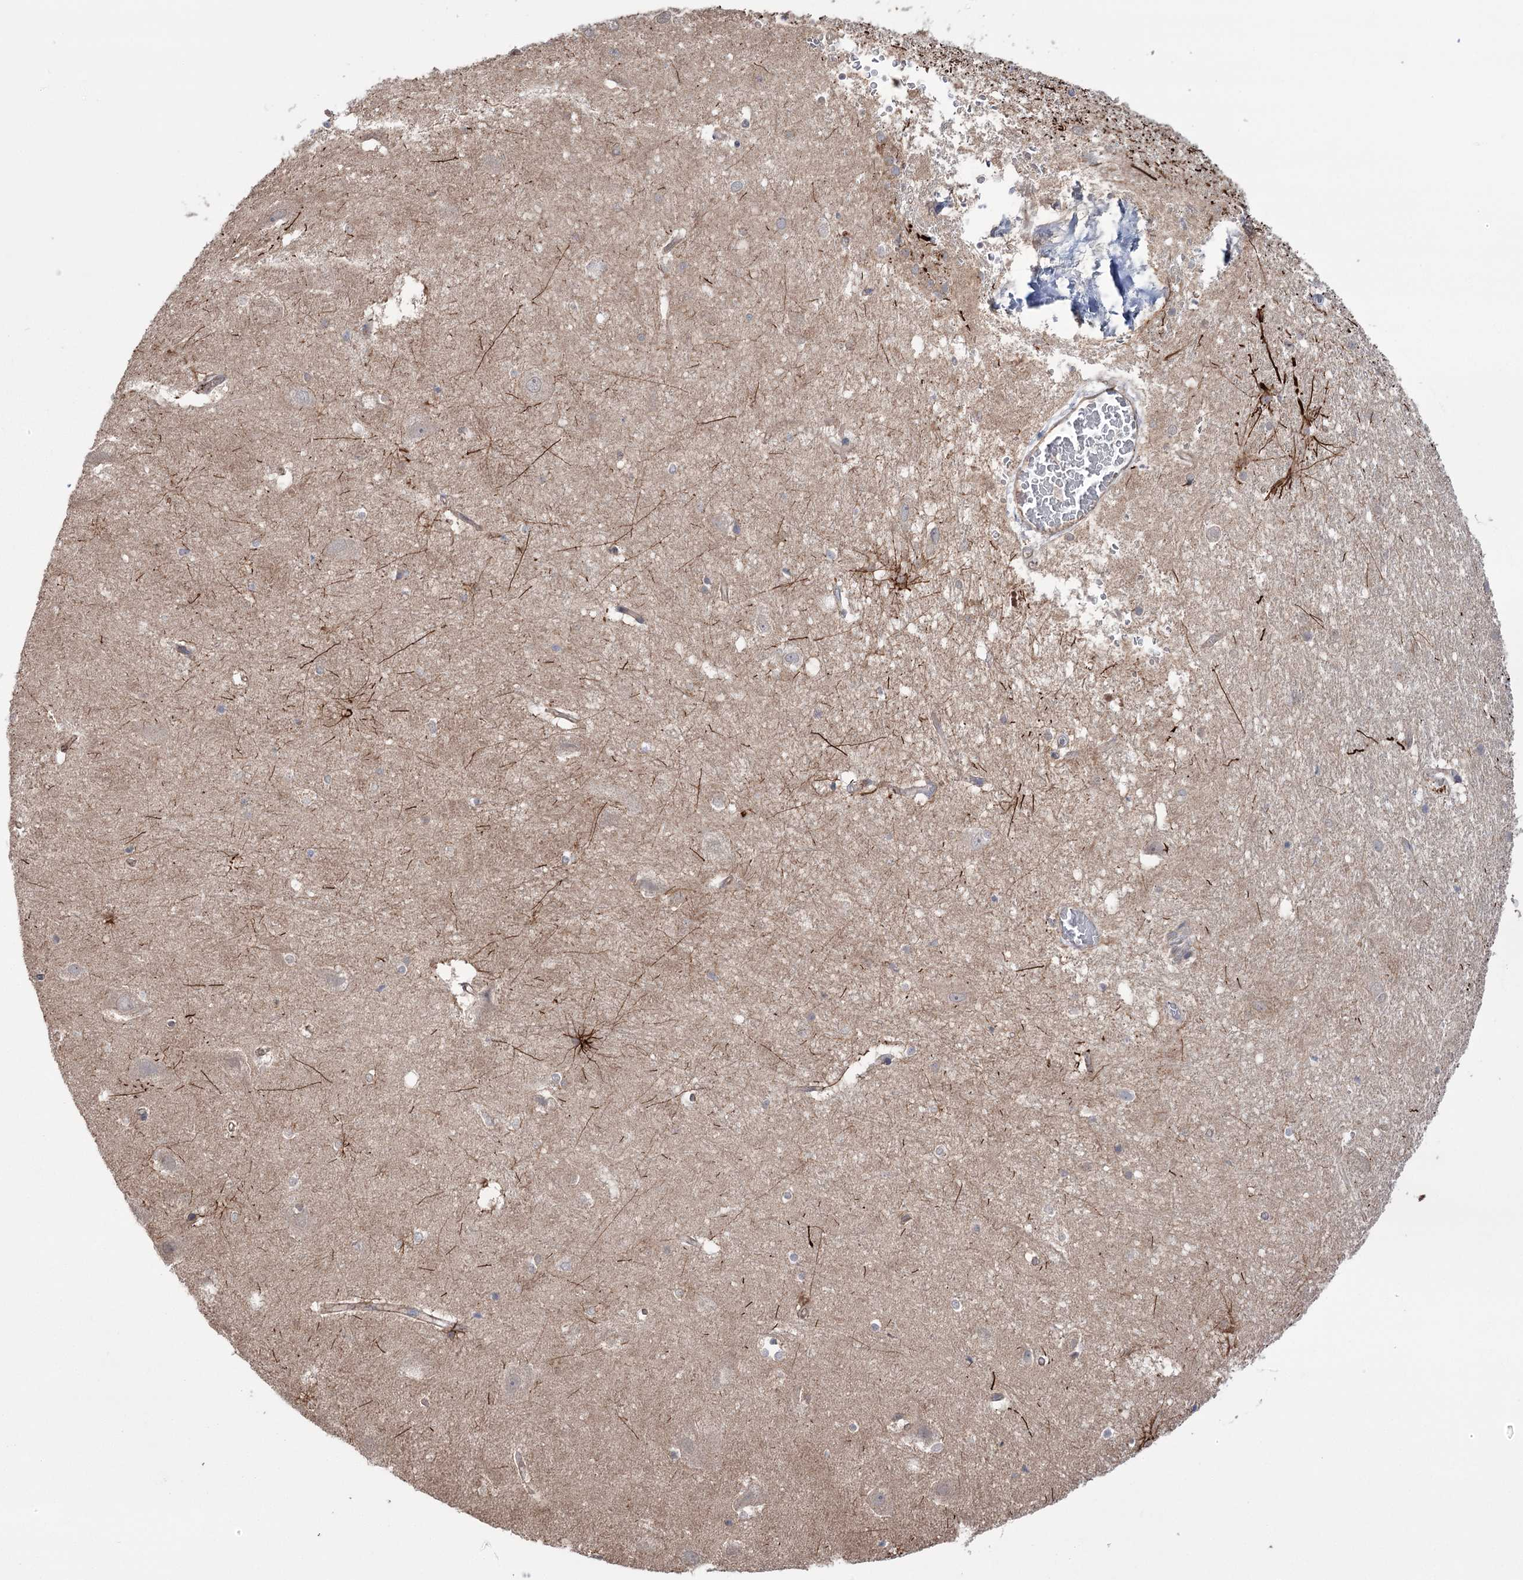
{"staining": {"intensity": "moderate", "quantity": "<25%", "location": "cytoplasmic/membranous"}, "tissue": "hippocampus", "cell_type": "Glial cells", "image_type": "normal", "snomed": [{"axis": "morphology", "description": "Normal tissue, NOS"}, {"axis": "topography", "description": "Hippocampus"}], "caption": "DAB immunohistochemical staining of normal human hippocampus displays moderate cytoplasmic/membranous protein staining in approximately <25% of glial cells. Immunohistochemistry (ihc) stains the protein of interest in brown and the nuclei are stained blue.", "gene": "TRIM71", "patient": {"sex": "female", "age": 52}}